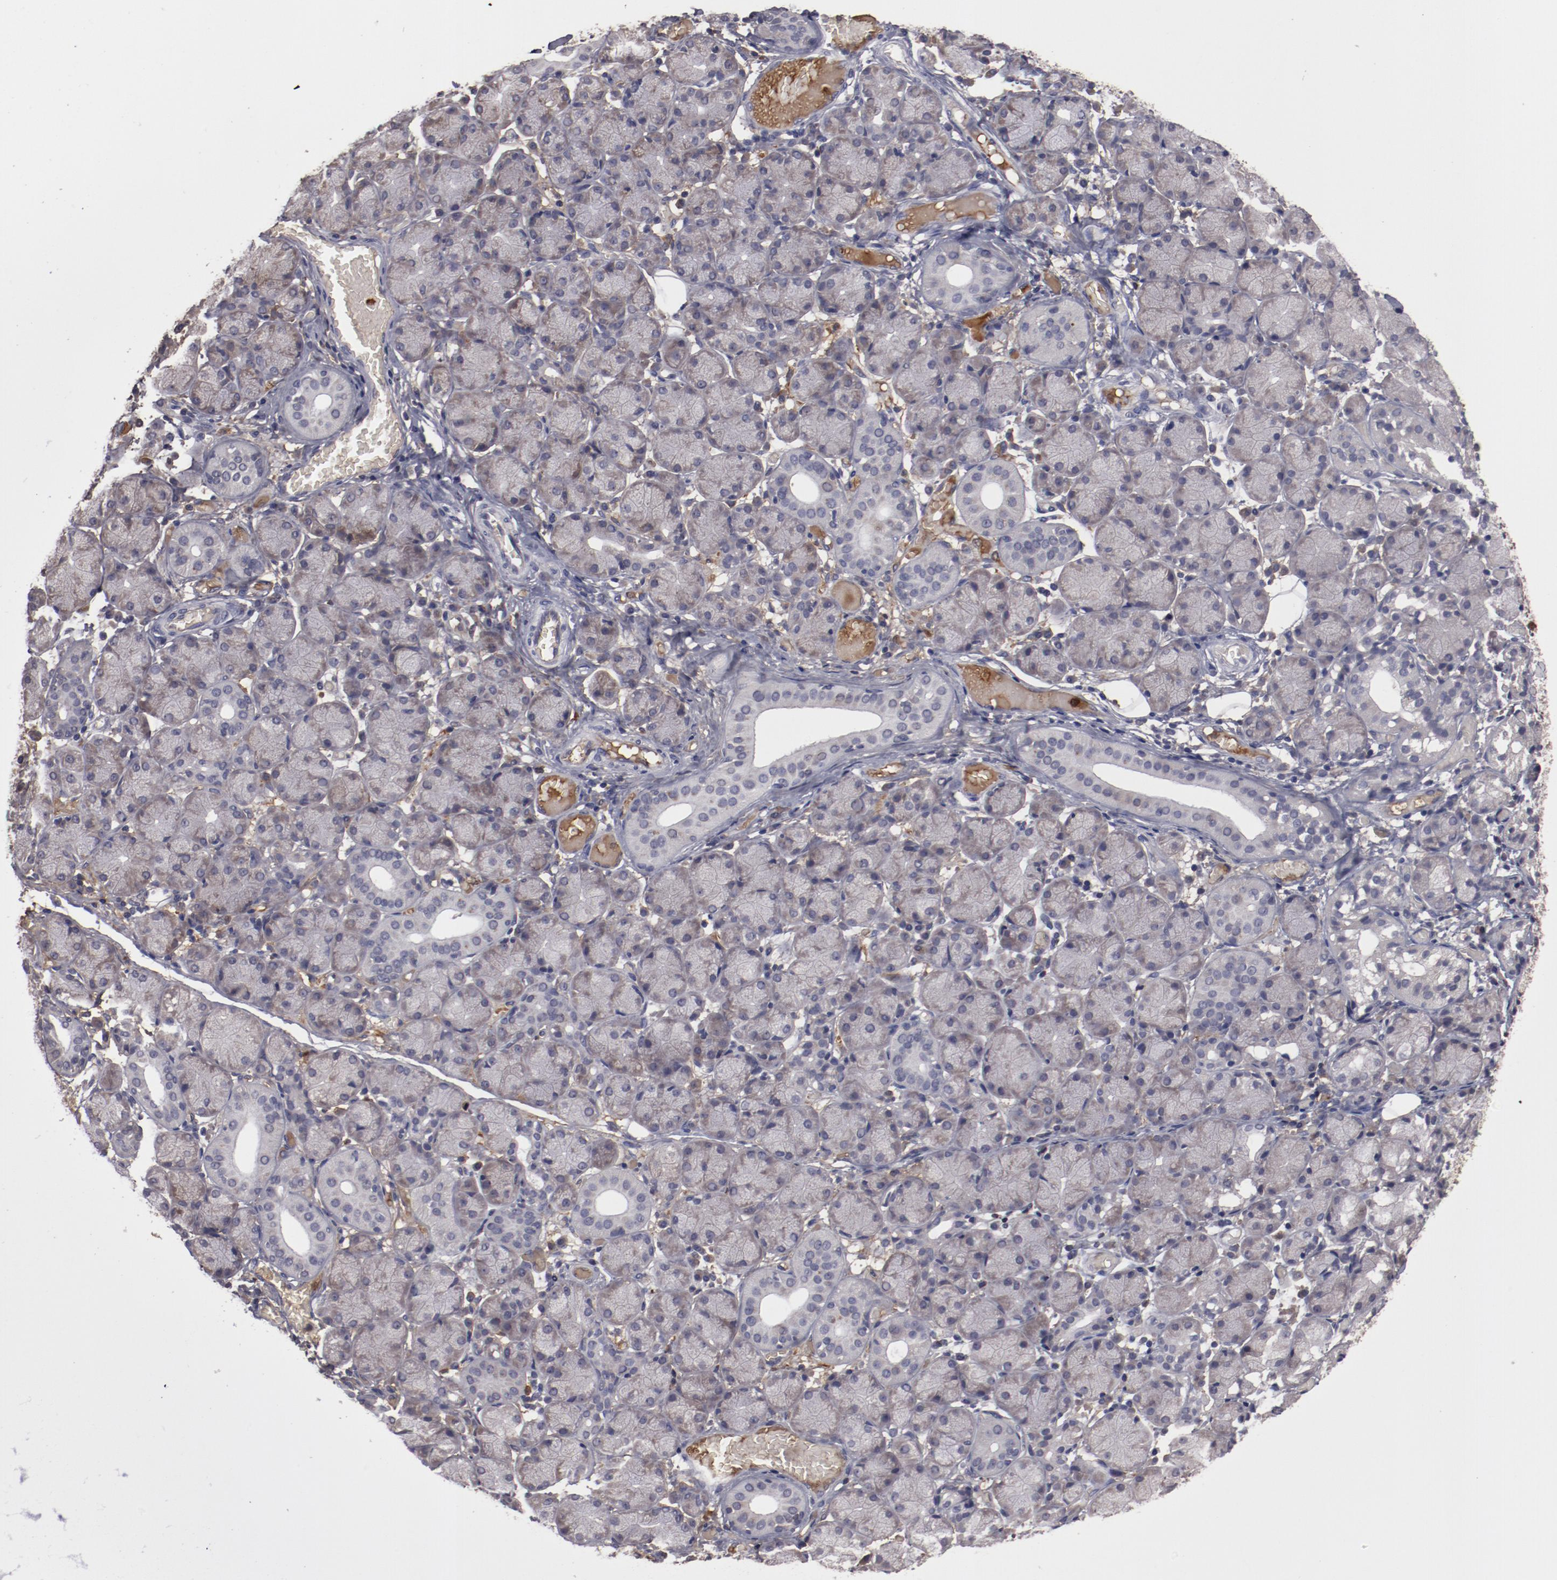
{"staining": {"intensity": "weak", "quantity": "<25%", "location": "cytoplasmic/membranous"}, "tissue": "salivary gland", "cell_type": "Glandular cells", "image_type": "normal", "snomed": [{"axis": "morphology", "description": "Normal tissue, NOS"}, {"axis": "topography", "description": "Salivary gland"}], "caption": "Immunohistochemistry (IHC) photomicrograph of unremarkable salivary gland: salivary gland stained with DAB displays no significant protein expression in glandular cells.", "gene": "CP", "patient": {"sex": "female", "age": 24}}